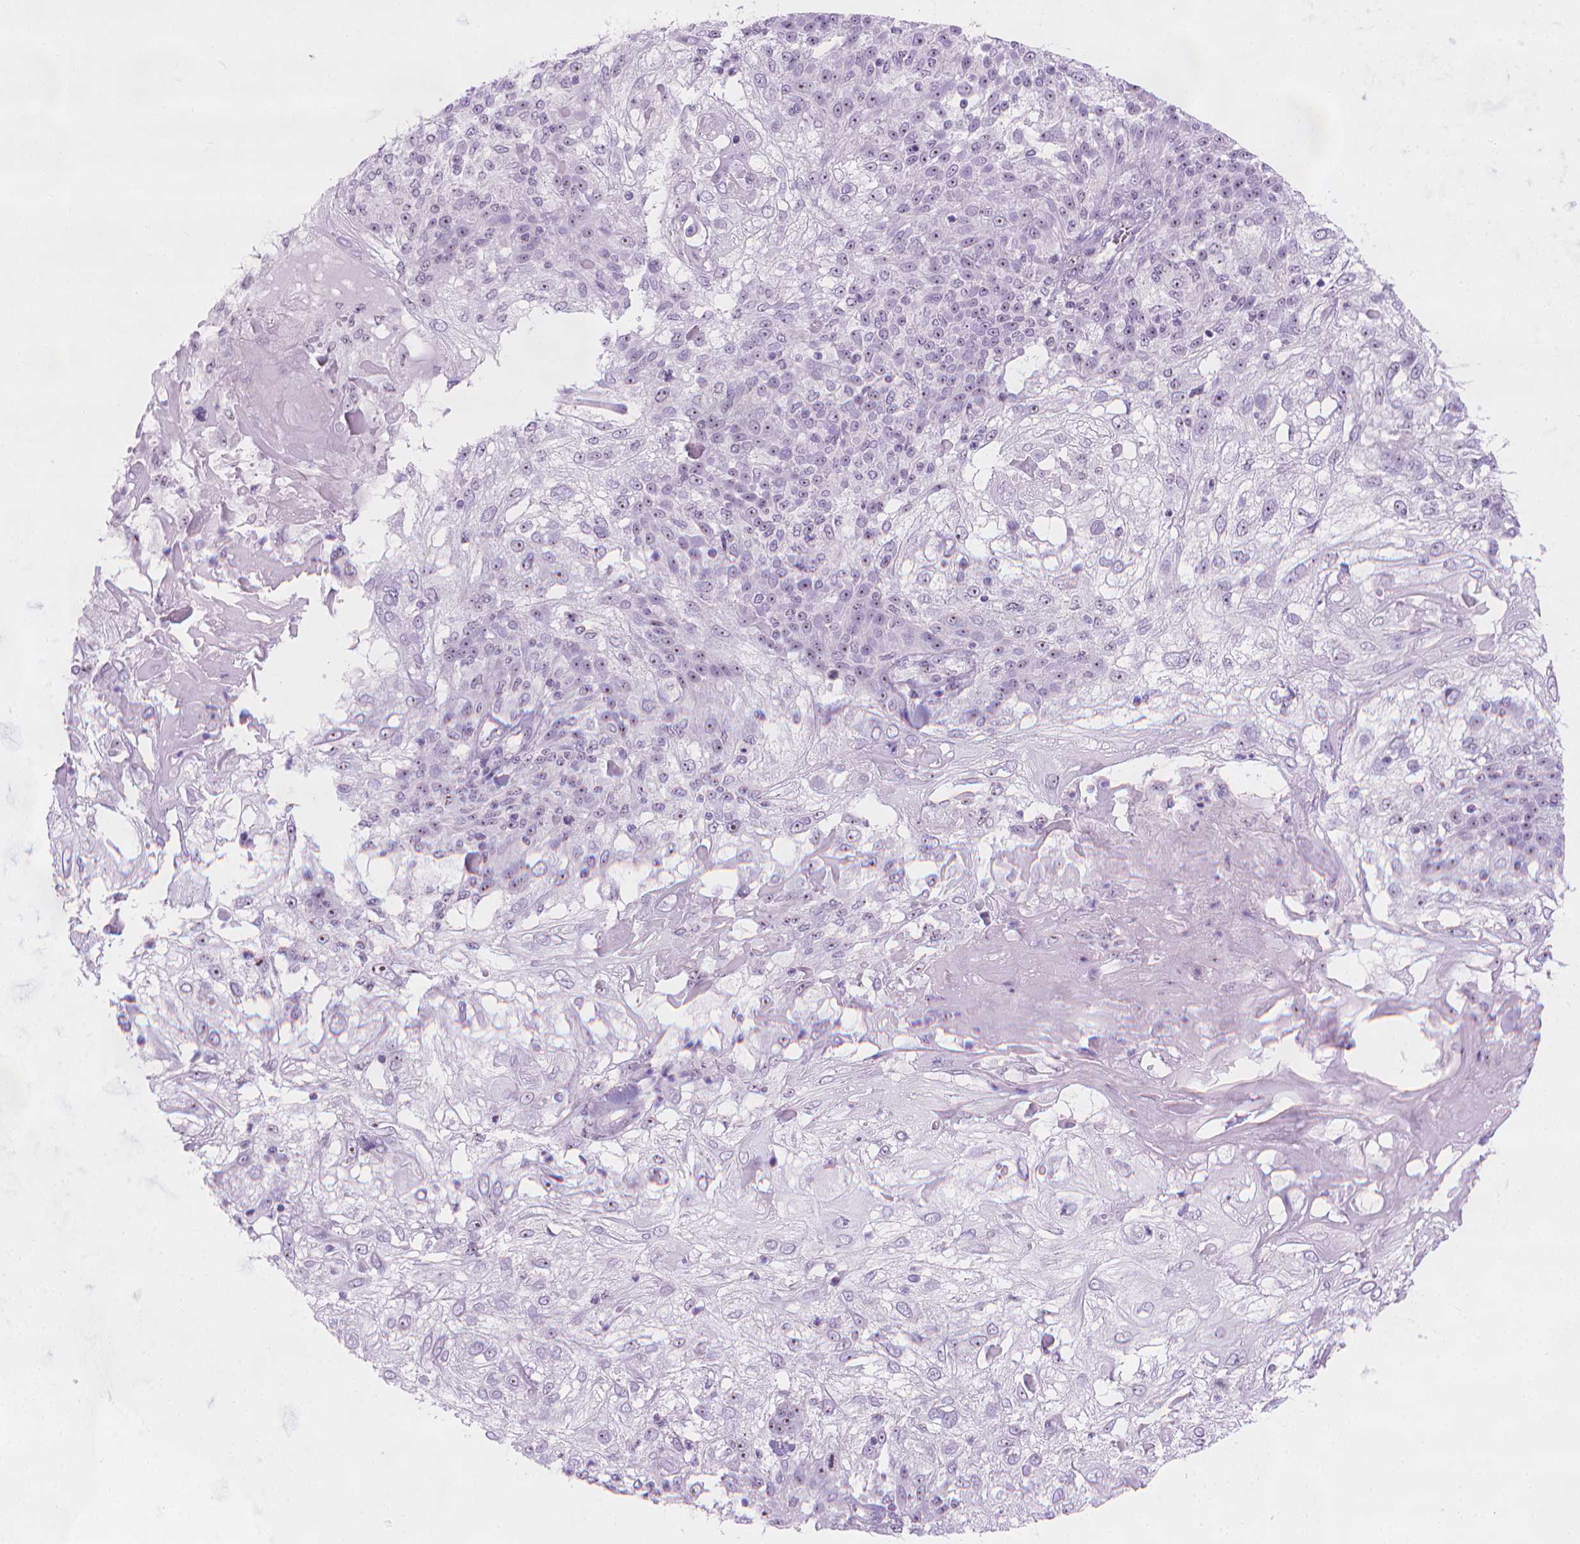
{"staining": {"intensity": "moderate", "quantity": "<25%", "location": "nuclear"}, "tissue": "skin cancer", "cell_type": "Tumor cells", "image_type": "cancer", "snomed": [{"axis": "morphology", "description": "Normal tissue, NOS"}, {"axis": "morphology", "description": "Squamous cell carcinoma, NOS"}, {"axis": "topography", "description": "Skin"}], "caption": "Protein expression analysis of human skin cancer (squamous cell carcinoma) reveals moderate nuclear expression in about <25% of tumor cells.", "gene": "NOL7", "patient": {"sex": "female", "age": 83}}